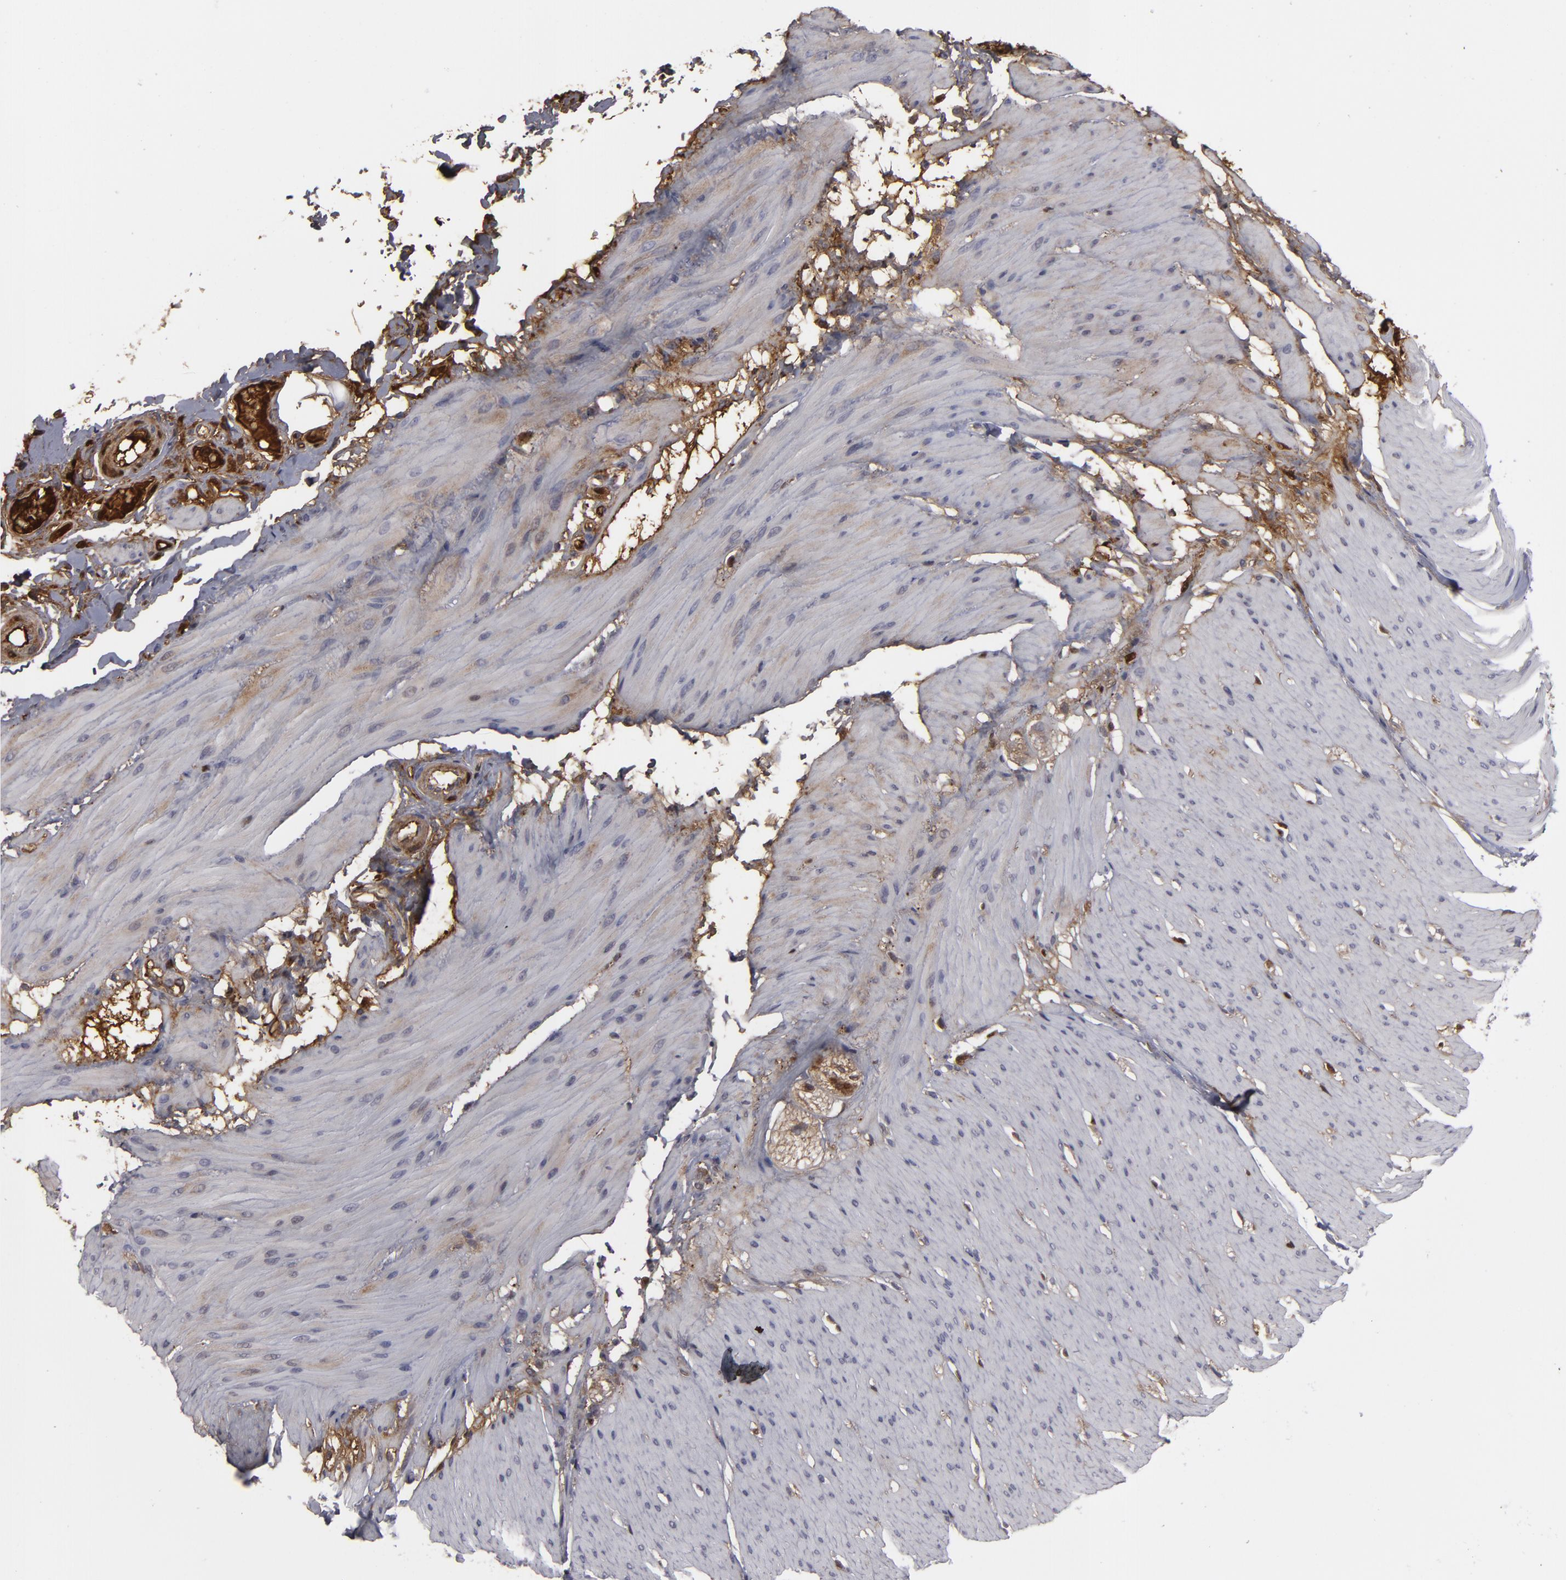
{"staining": {"intensity": "weak", "quantity": "<25%", "location": "nuclear"}, "tissue": "smooth muscle", "cell_type": "Smooth muscle cells", "image_type": "normal", "snomed": [{"axis": "morphology", "description": "Normal tissue, NOS"}, {"axis": "topography", "description": "Smooth muscle"}, {"axis": "topography", "description": "Colon"}], "caption": "This is an immunohistochemistry micrograph of unremarkable smooth muscle. There is no positivity in smooth muscle cells.", "gene": "LRG1", "patient": {"sex": "male", "age": 67}}